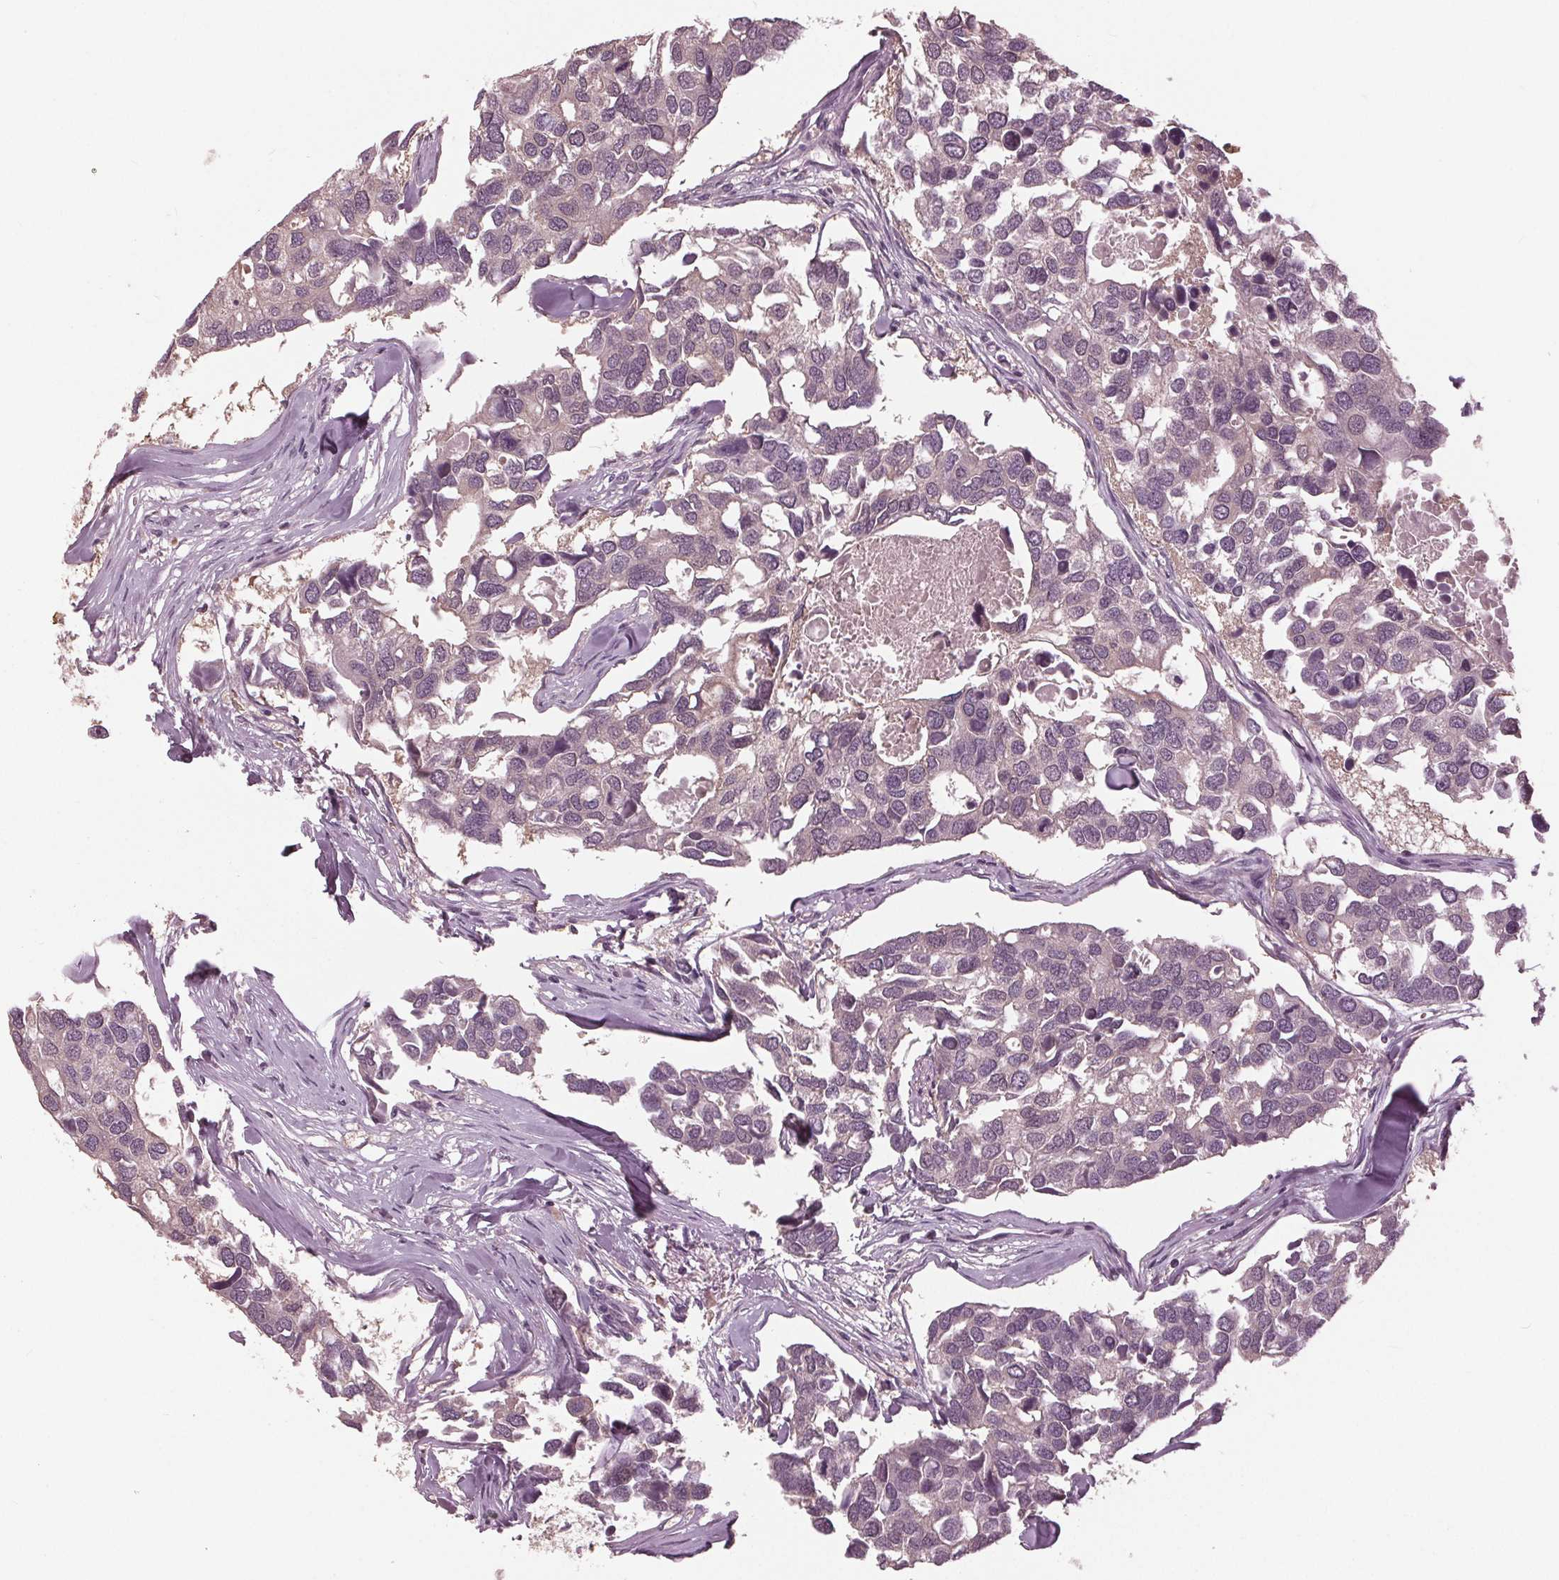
{"staining": {"intensity": "negative", "quantity": "none", "location": "none"}, "tissue": "breast cancer", "cell_type": "Tumor cells", "image_type": "cancer", "snomed": [{"axis": "morphology", "description": "Duct carcinoma"}, {"axis": "topography", "description": "Breast"}], "caption": "This is an IHC photomicrograph of human intraductal carcinoma (breast). There is no positivity in tumor cells.", "gene": "SIGLEC6", "patient": {"sex": "female", "age": 83}}